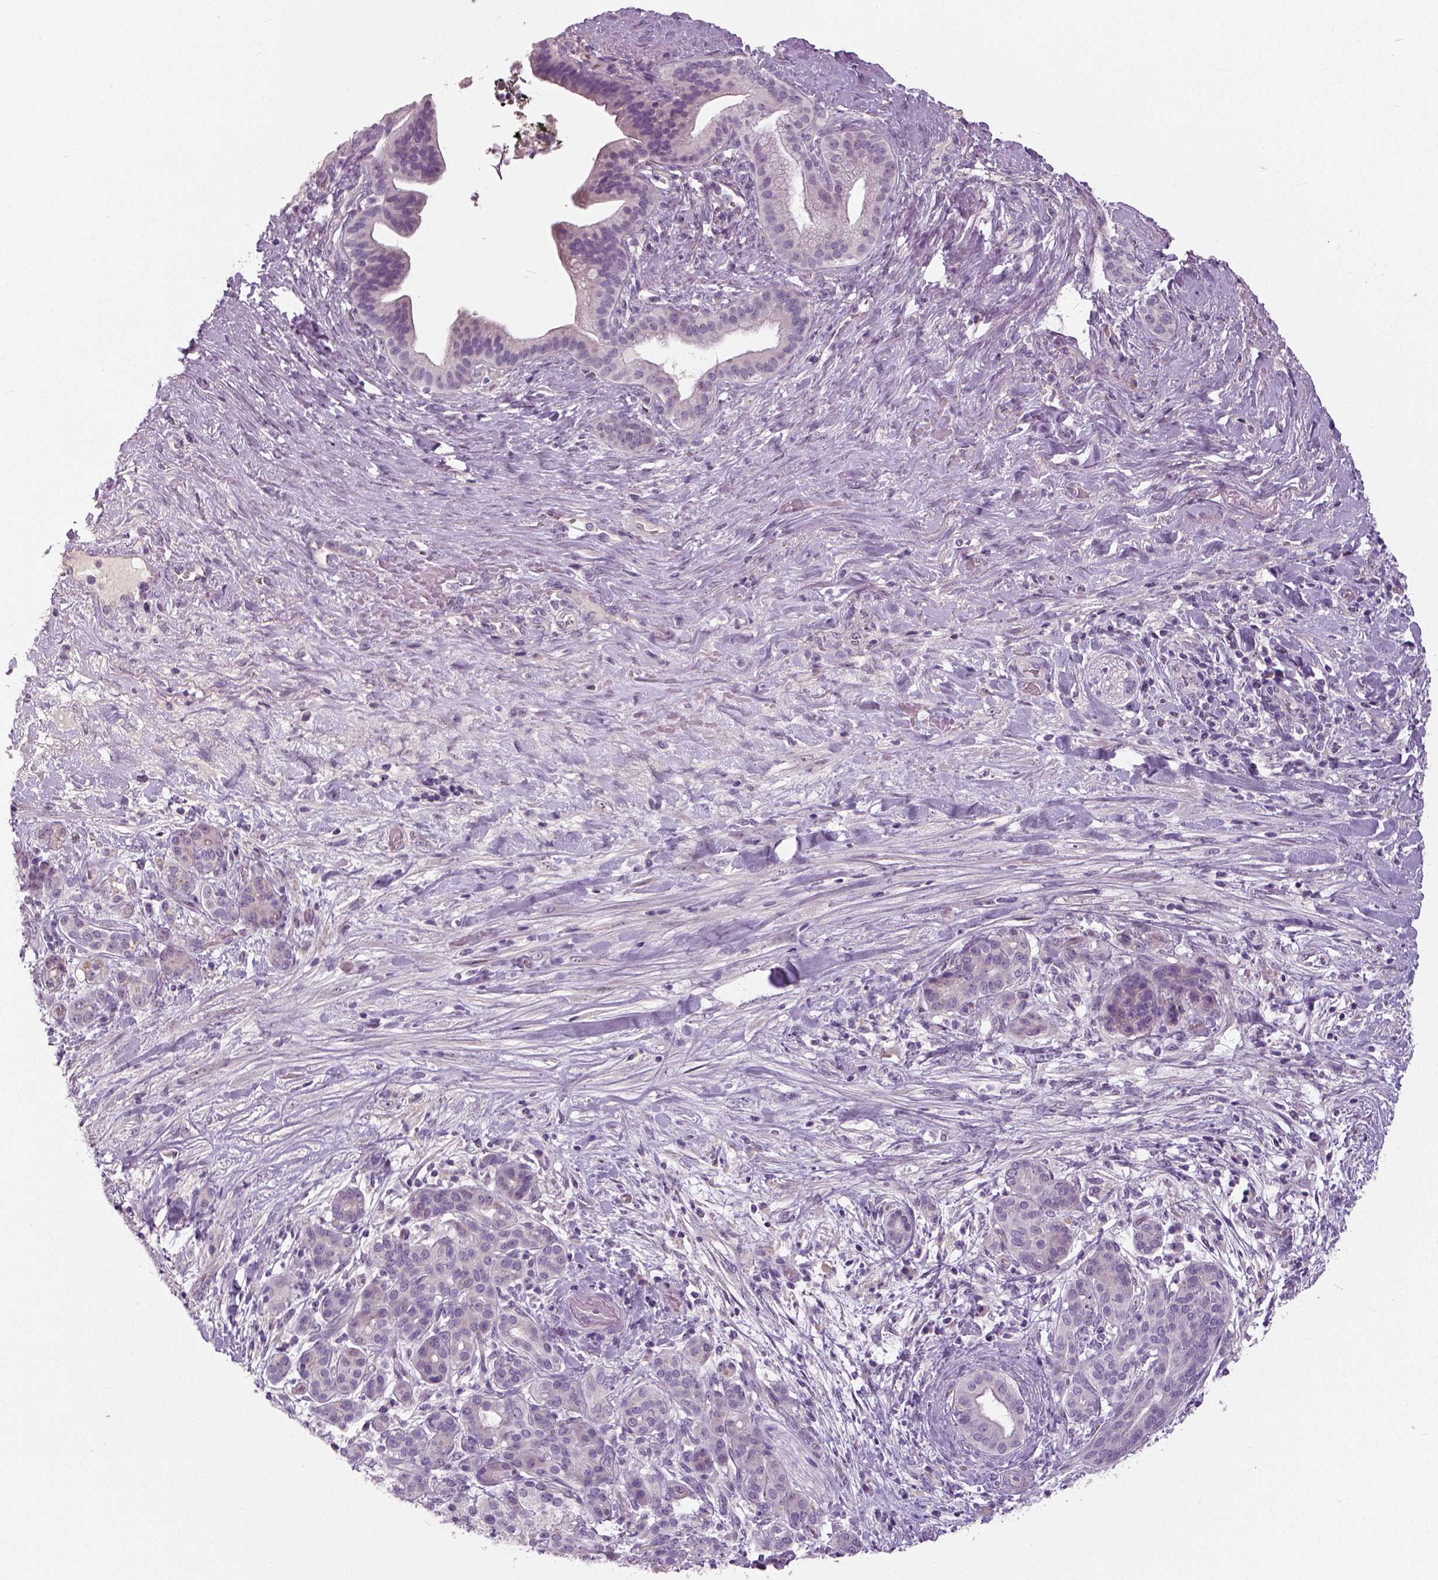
{"staining": {"intensity": "negative", "quantity": "none", "location": "none"}, "tissue": "pancreatic cancer", "cell_type": "Tumor cells", "image_type": "cancer", "snomed": [{"axis": "morphology", "description": "Adenocarcinoma, NOS"}, {"axis": "topography", "description": "Pancreas"}], "caption": "IHC histopathology image of neoplastic tissue: human pancreatic cancer (adenocarcinoma) stained with DAB demonstrates no significant protein expression in tumor cells.", "gene": "NECAB1", "patient": {"sex": "male", "age": 44}}